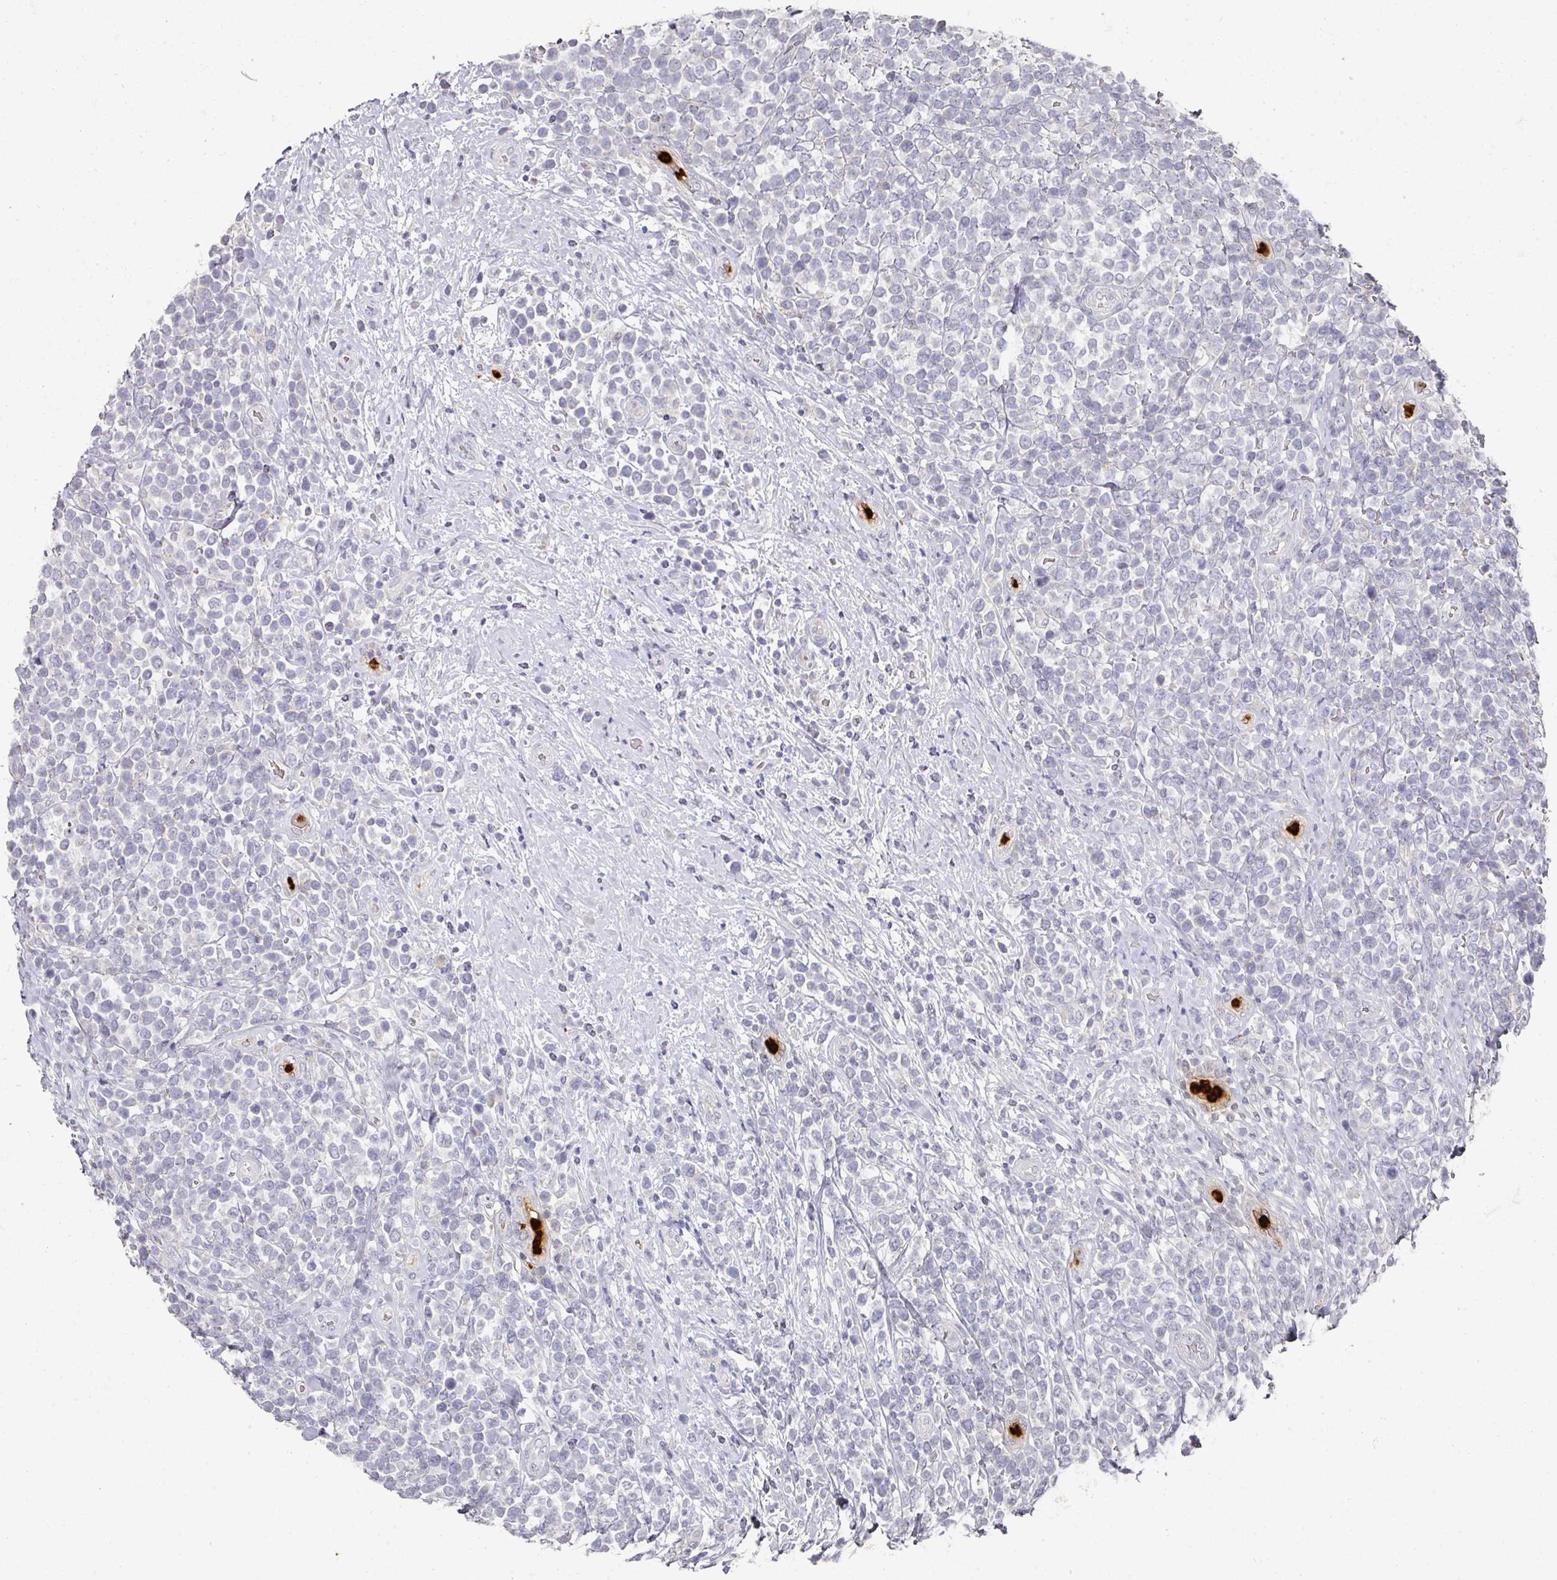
{"staining": {"intensity": "negative", "quantity": "none", "location": "none"}, "tissue": "lymphoma", "cell_type": "Tumor cells", "image_type": "cancer", "snomed": [{"axis": "morphology", "description": "Malignant lymphoma, non-Hodgkin's type, High grade"}, {"axis": "topography", "description": "Soft tissue"}], "caption": "This is an immunohistochemistry image of human high-grade malignant lymphoma, non-Hodgkin's type. There is no staining in tumor cells.", "gene": "CAMP", "patient": {"sex": "female", "age": 56}}